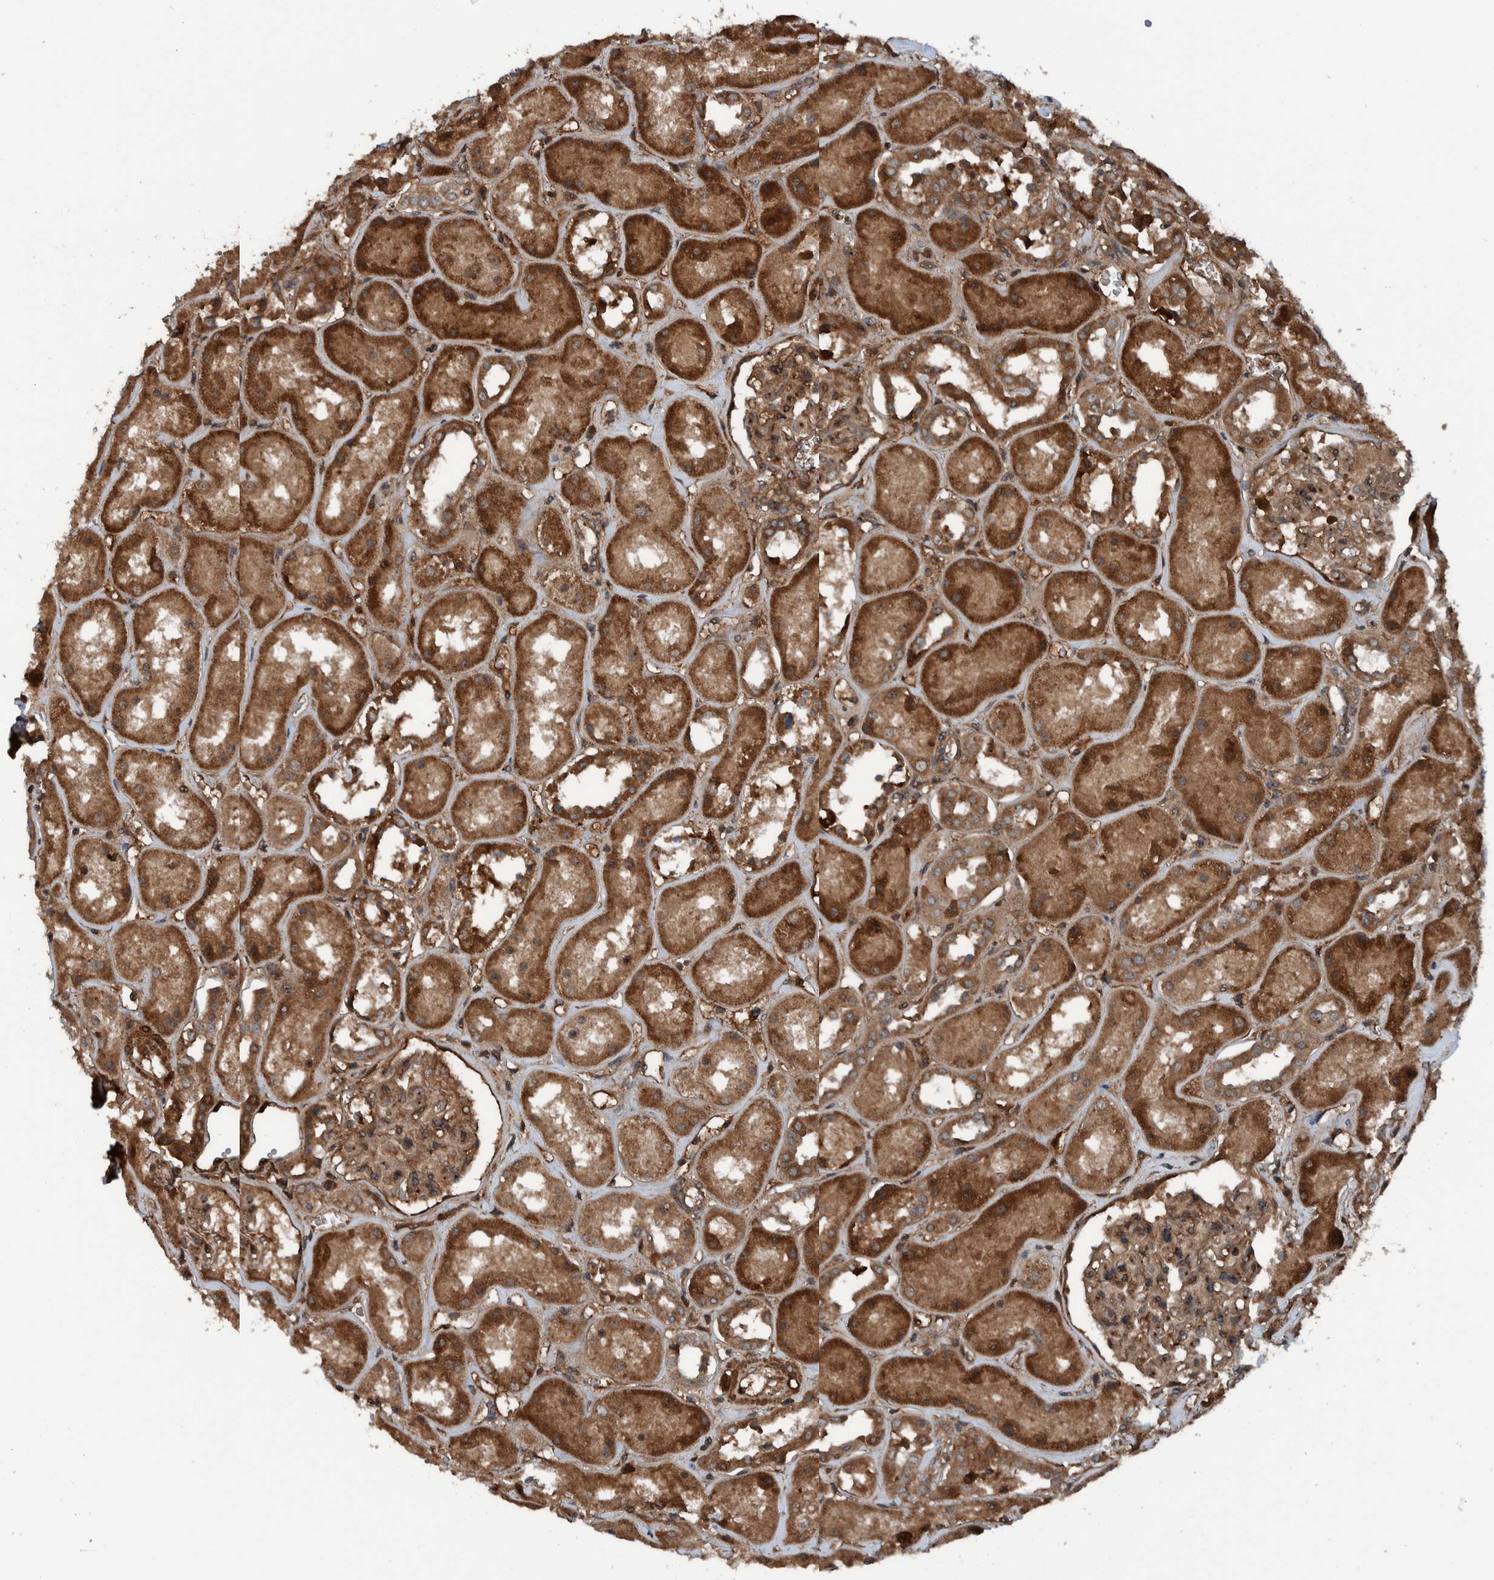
{"staining": {"intensity": "moderate", "quantity": ">75%", "location": "cytoplasmic/membranous"}, "tissue": "kidney", "cell_type": "Cells in glomeruli", "image_type": "normal", "snomed": [{"axis": "morphology", "description": "Normal tissue, NOS"}, {"axis": "topography", "description": "Kidney"}], "caption": "An IHC image of unremarkable tissue is shown. Protein staining in brown highlights moderate cytoplasmic/membranous positivity in kidney within cells in glomeruli.", "gene": "CUEDC1", "patient": {"sex": "male", "age": 70}}